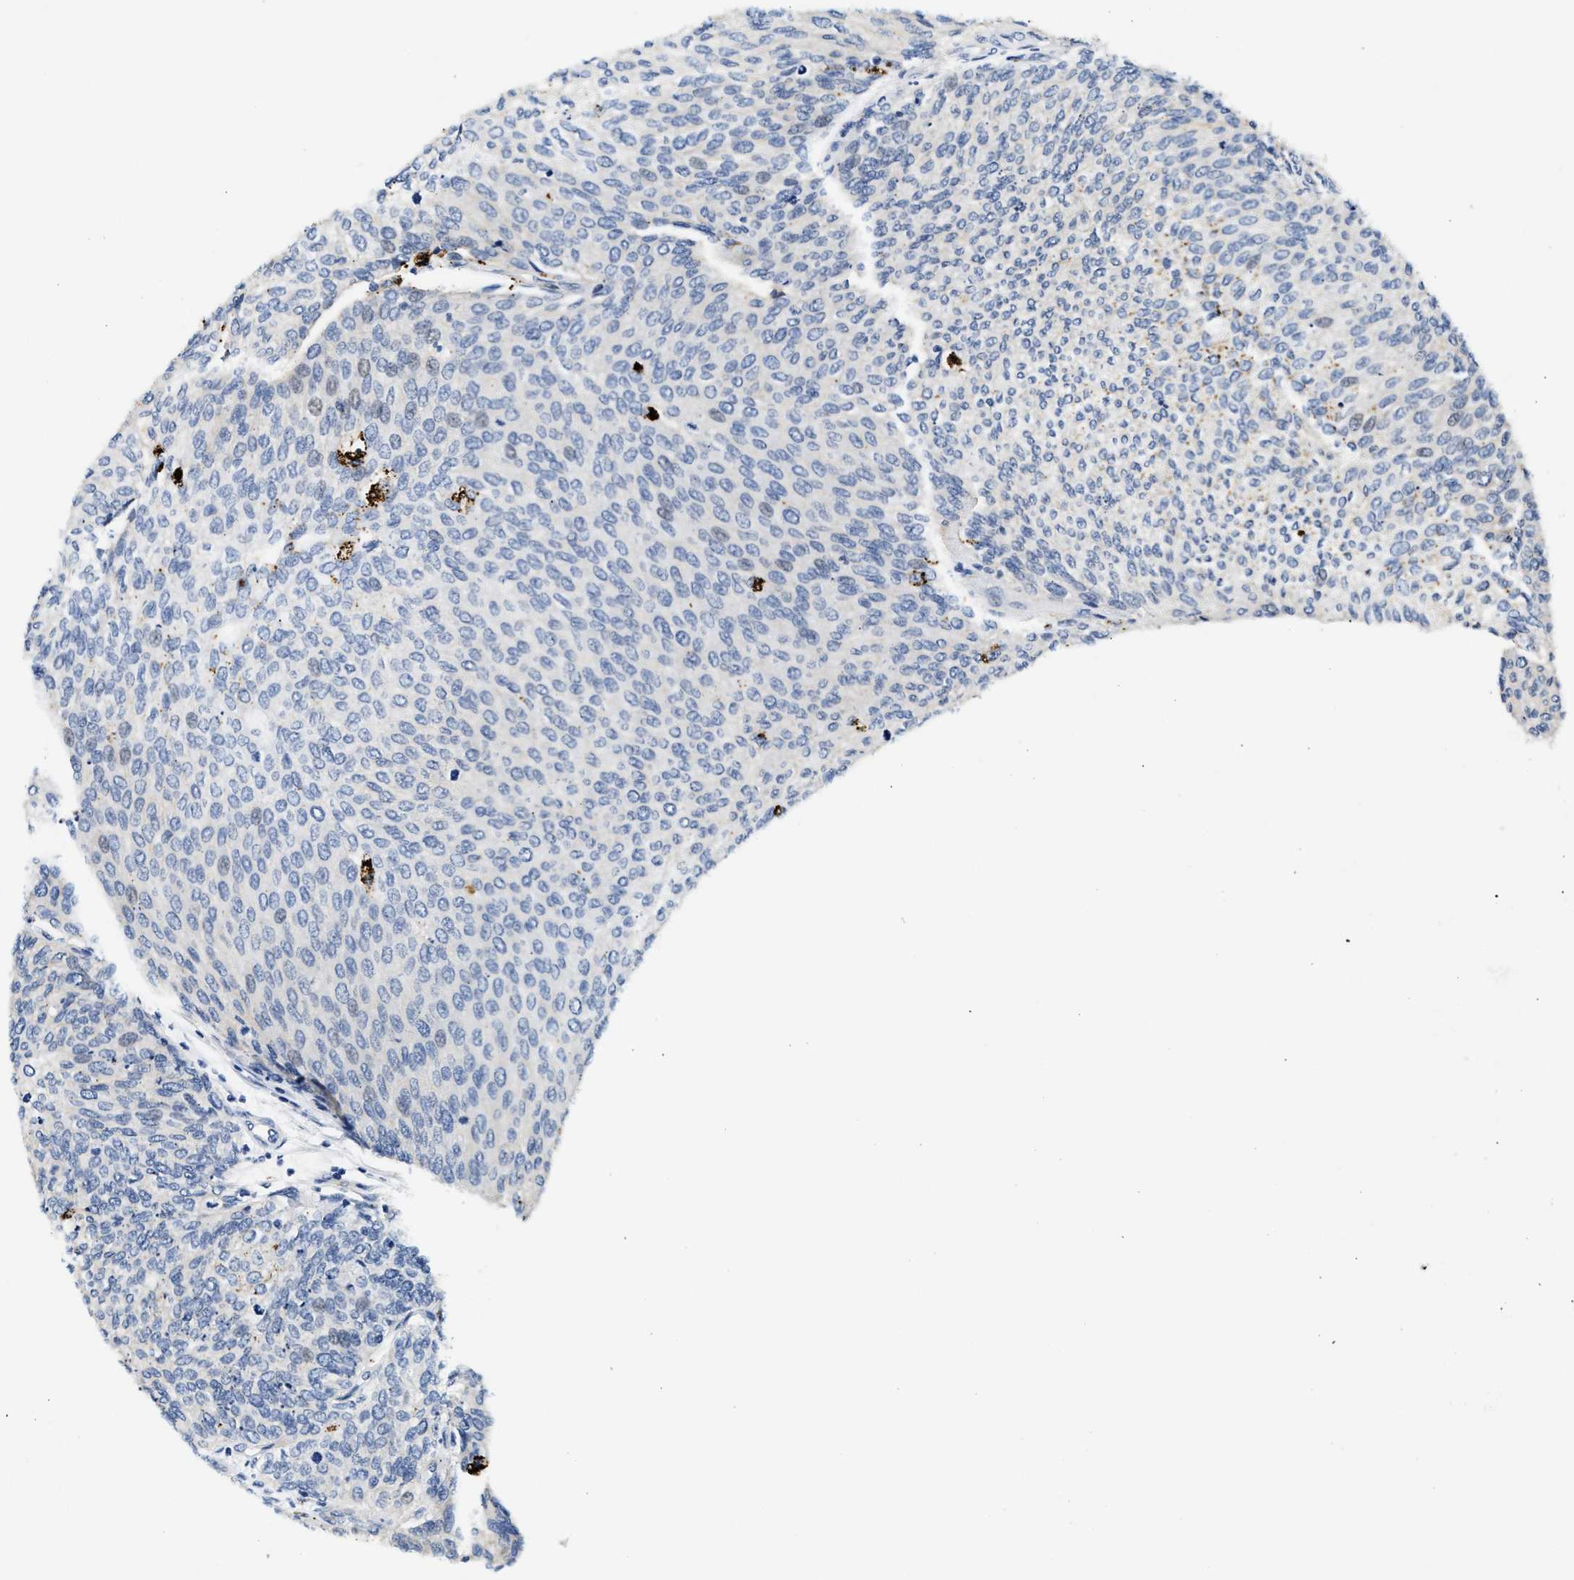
{"staining": {"intensity": "negative", "quantity": "none", "location": "none"}, "tissue": "urothelial cancer", "cell_type": "Tumor cells", "image_type": "cancer", "snomed": [{"axis": "morphology", "description": "Urothelial carcinoma, Low grade"}, {"axis": "topography", "description": "Urinary bladder"}], "caption": "This is a micrograph of immunohistochemistry staining of urothelial cancer, which shows no staining in tumor cells.", "gene": "MED22", "patient": {"sex": "female", "age": 79}}